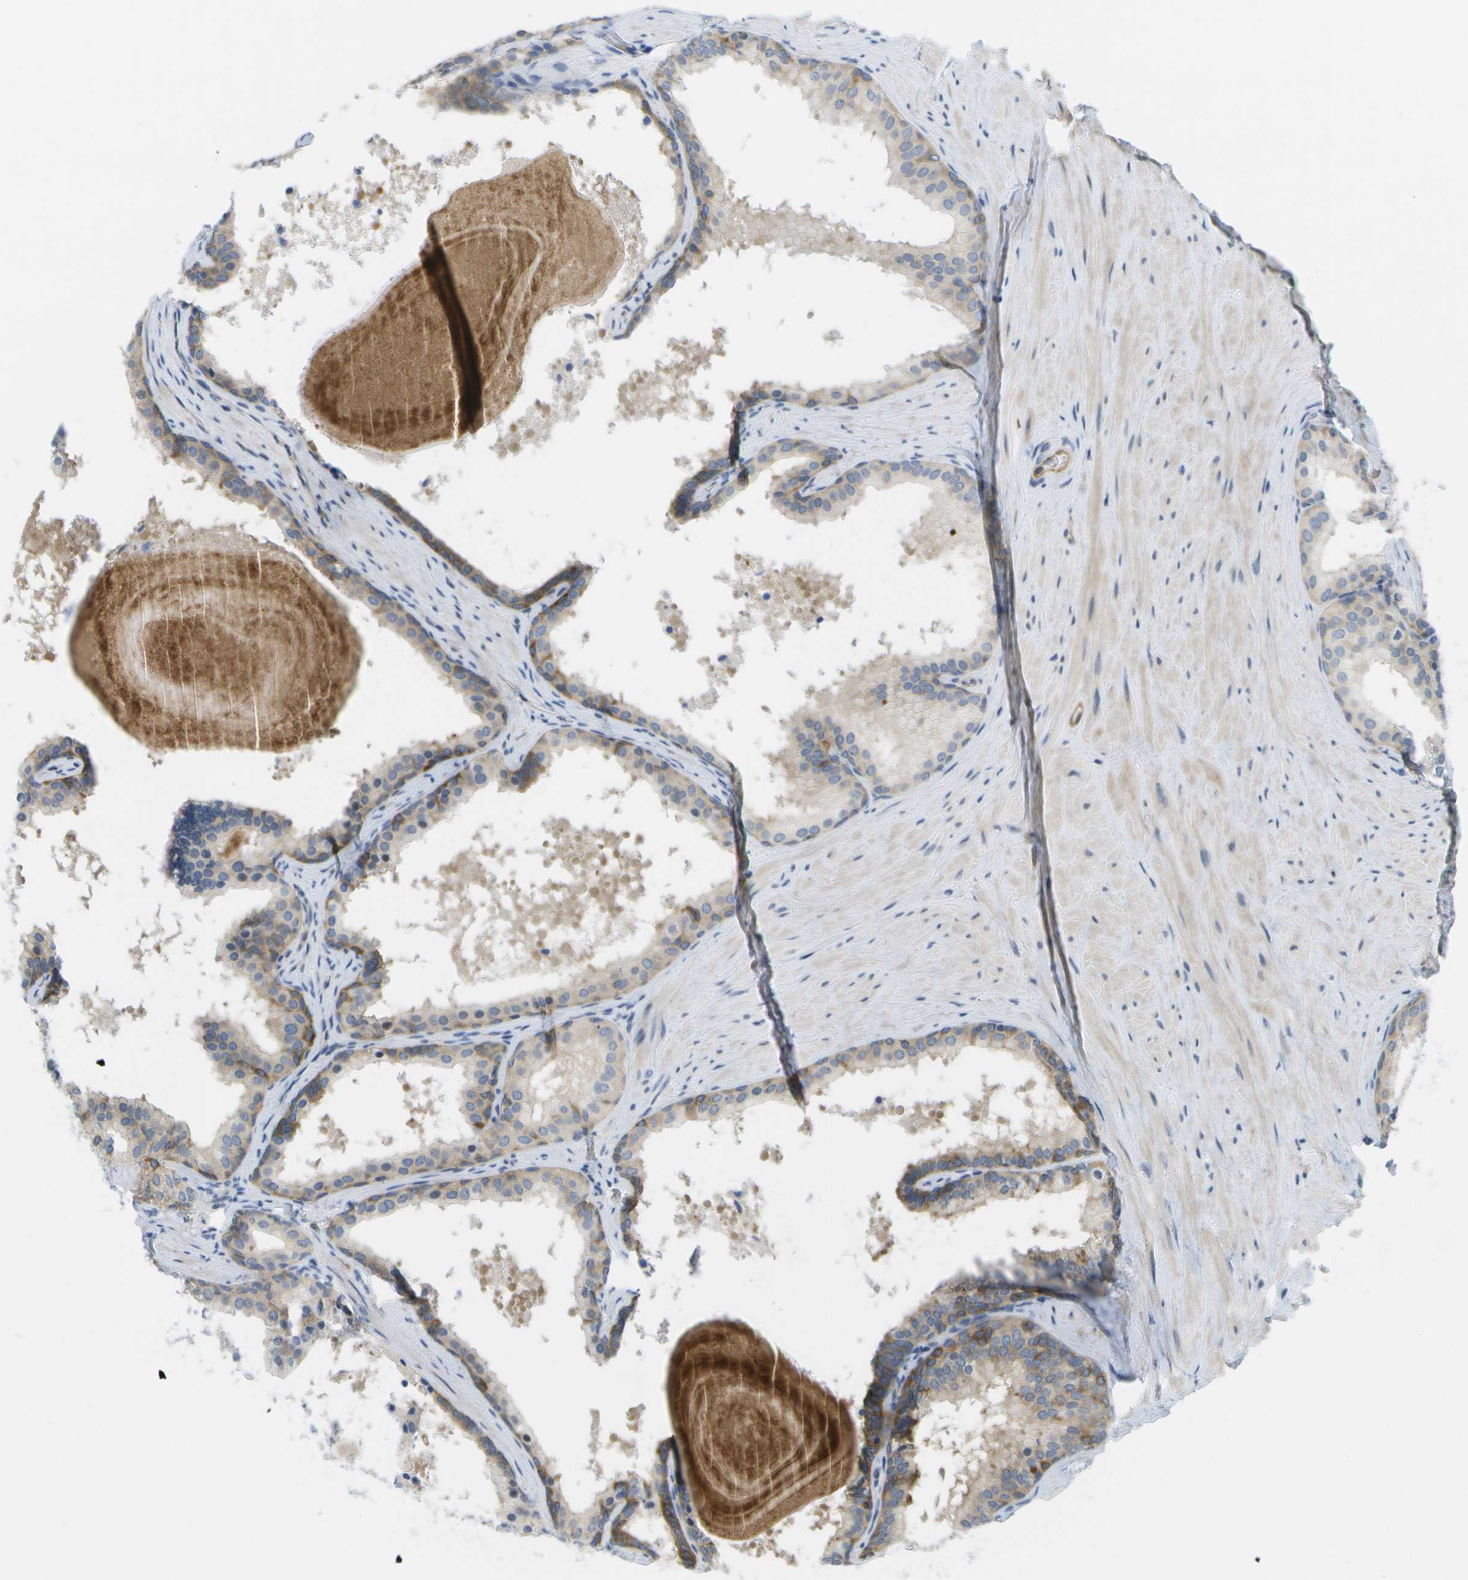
{"staining": {"intensity": "weak", "quantity": "<25%", "location": "cytoplasmic/membranous"}, "tissue": "prostate cancer", "cell_type": "Tumor cells", "image_type": "cancer", "snomed": [{"axis": "morphology", "description": "Adenocarcinoma, Low grade"}, {"axis": "topography", "description": "Prostate"}], "caption": "Immunohistochemical staining of human prostate cancer (low-grade adenocarcinoma) reveals no significant staining in tumor cells. The staining was performed using DAB (3,3'-diaminobenzidine) to visualize the protein expression in brown, while the nuclei were stained in blue with hematoxylin (Magnification: 20x).", "gene": "MARCHF8", "patient": {"sex": "male", "age": 69}}